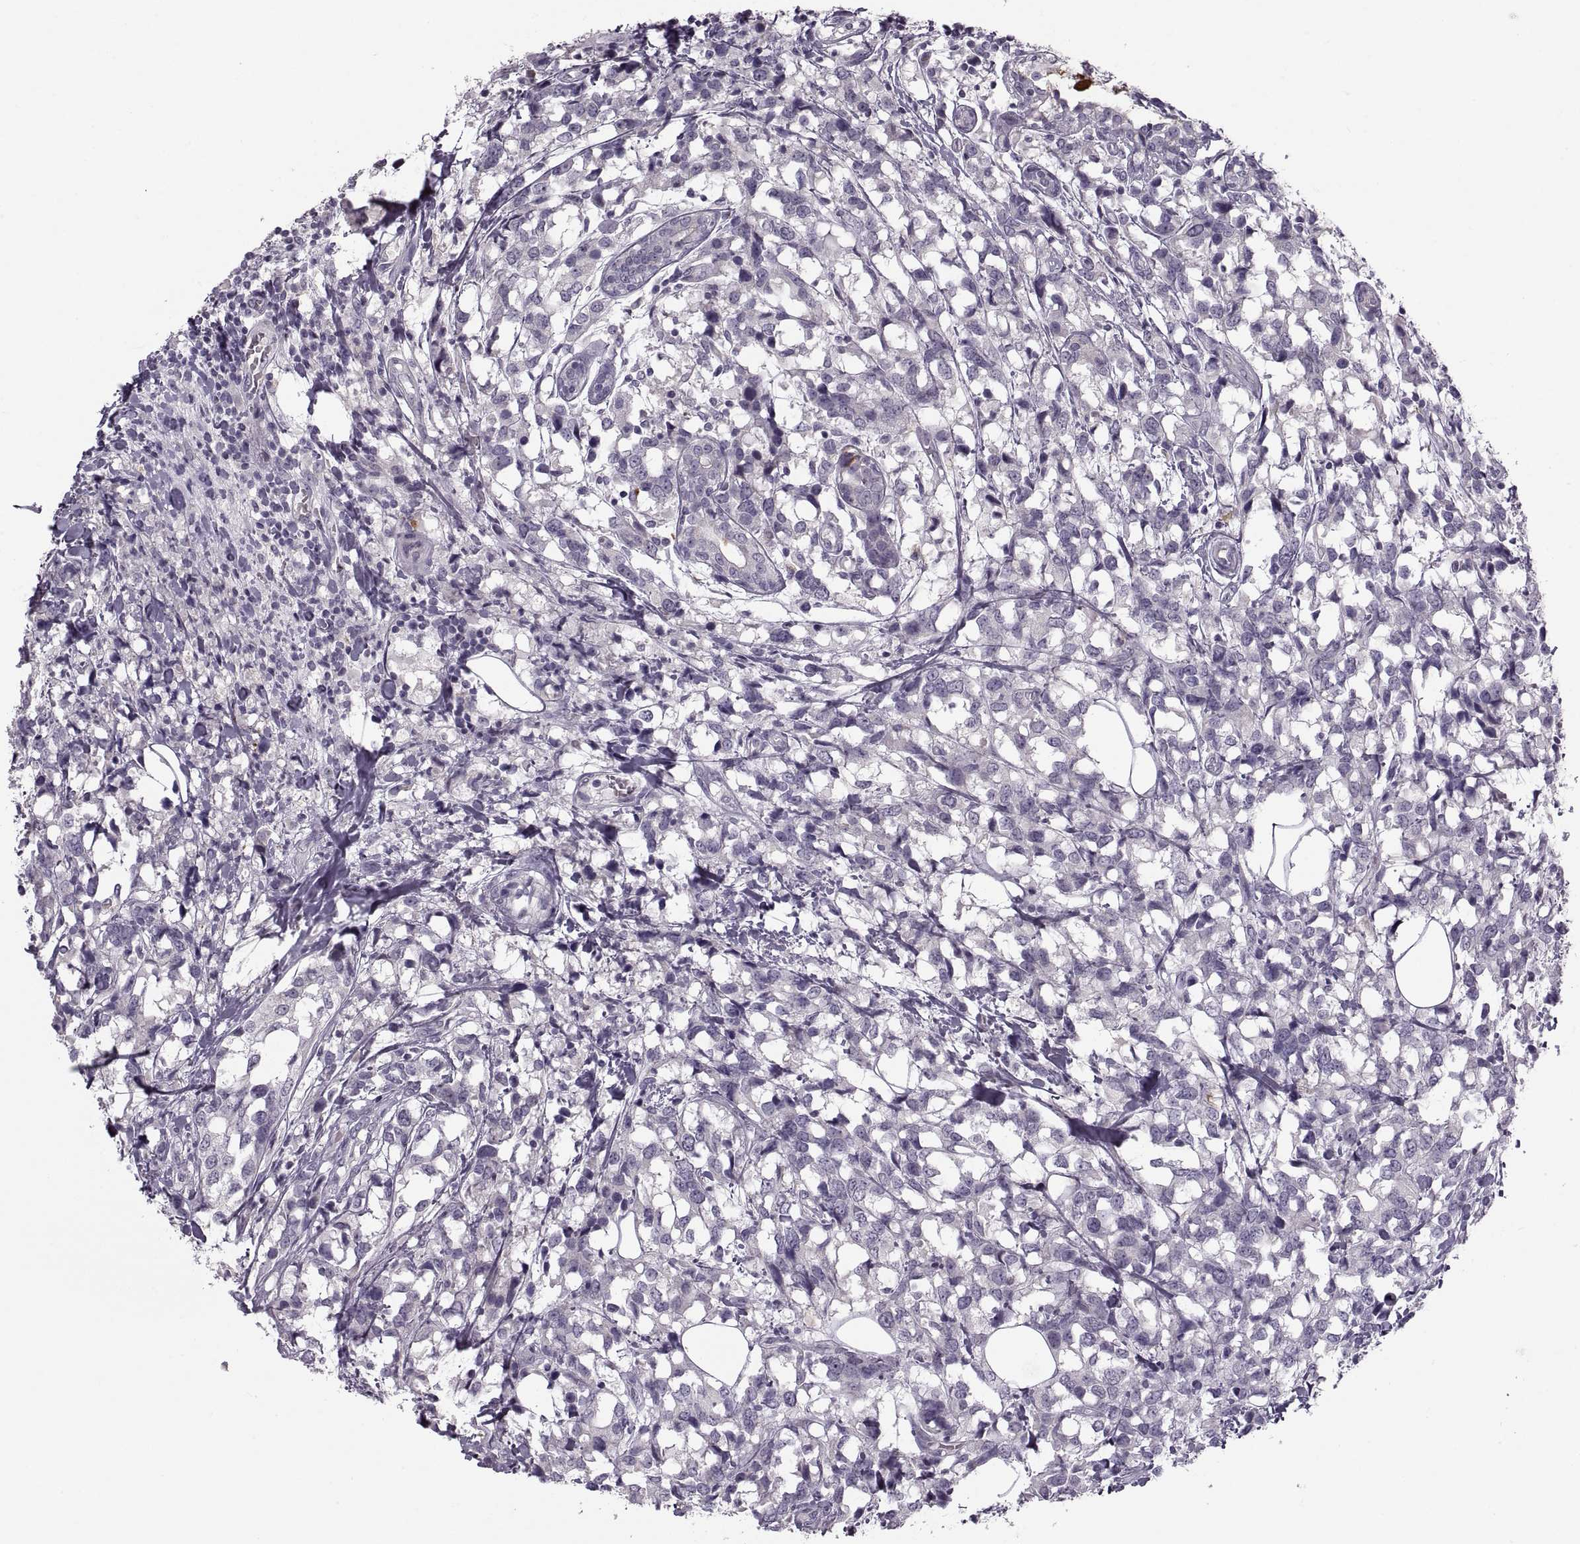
{"staining": {"intensity": "negative", "quantity": "none", "location": "none"}, "tissue": "breast cancer", "cell_type": "Tumor cells", "image_type": "cancer", "snomed": [{"axis": "morphology", "description": "Lobular carcinoma"}, {"axis": "topography", "description": "Breast"}], "caption": "Tumor cells show no significant positivity in breast cancer (lobular carcinoma).", "gene": "H2AP", "patient": {"sex": "female", "age": 59}}